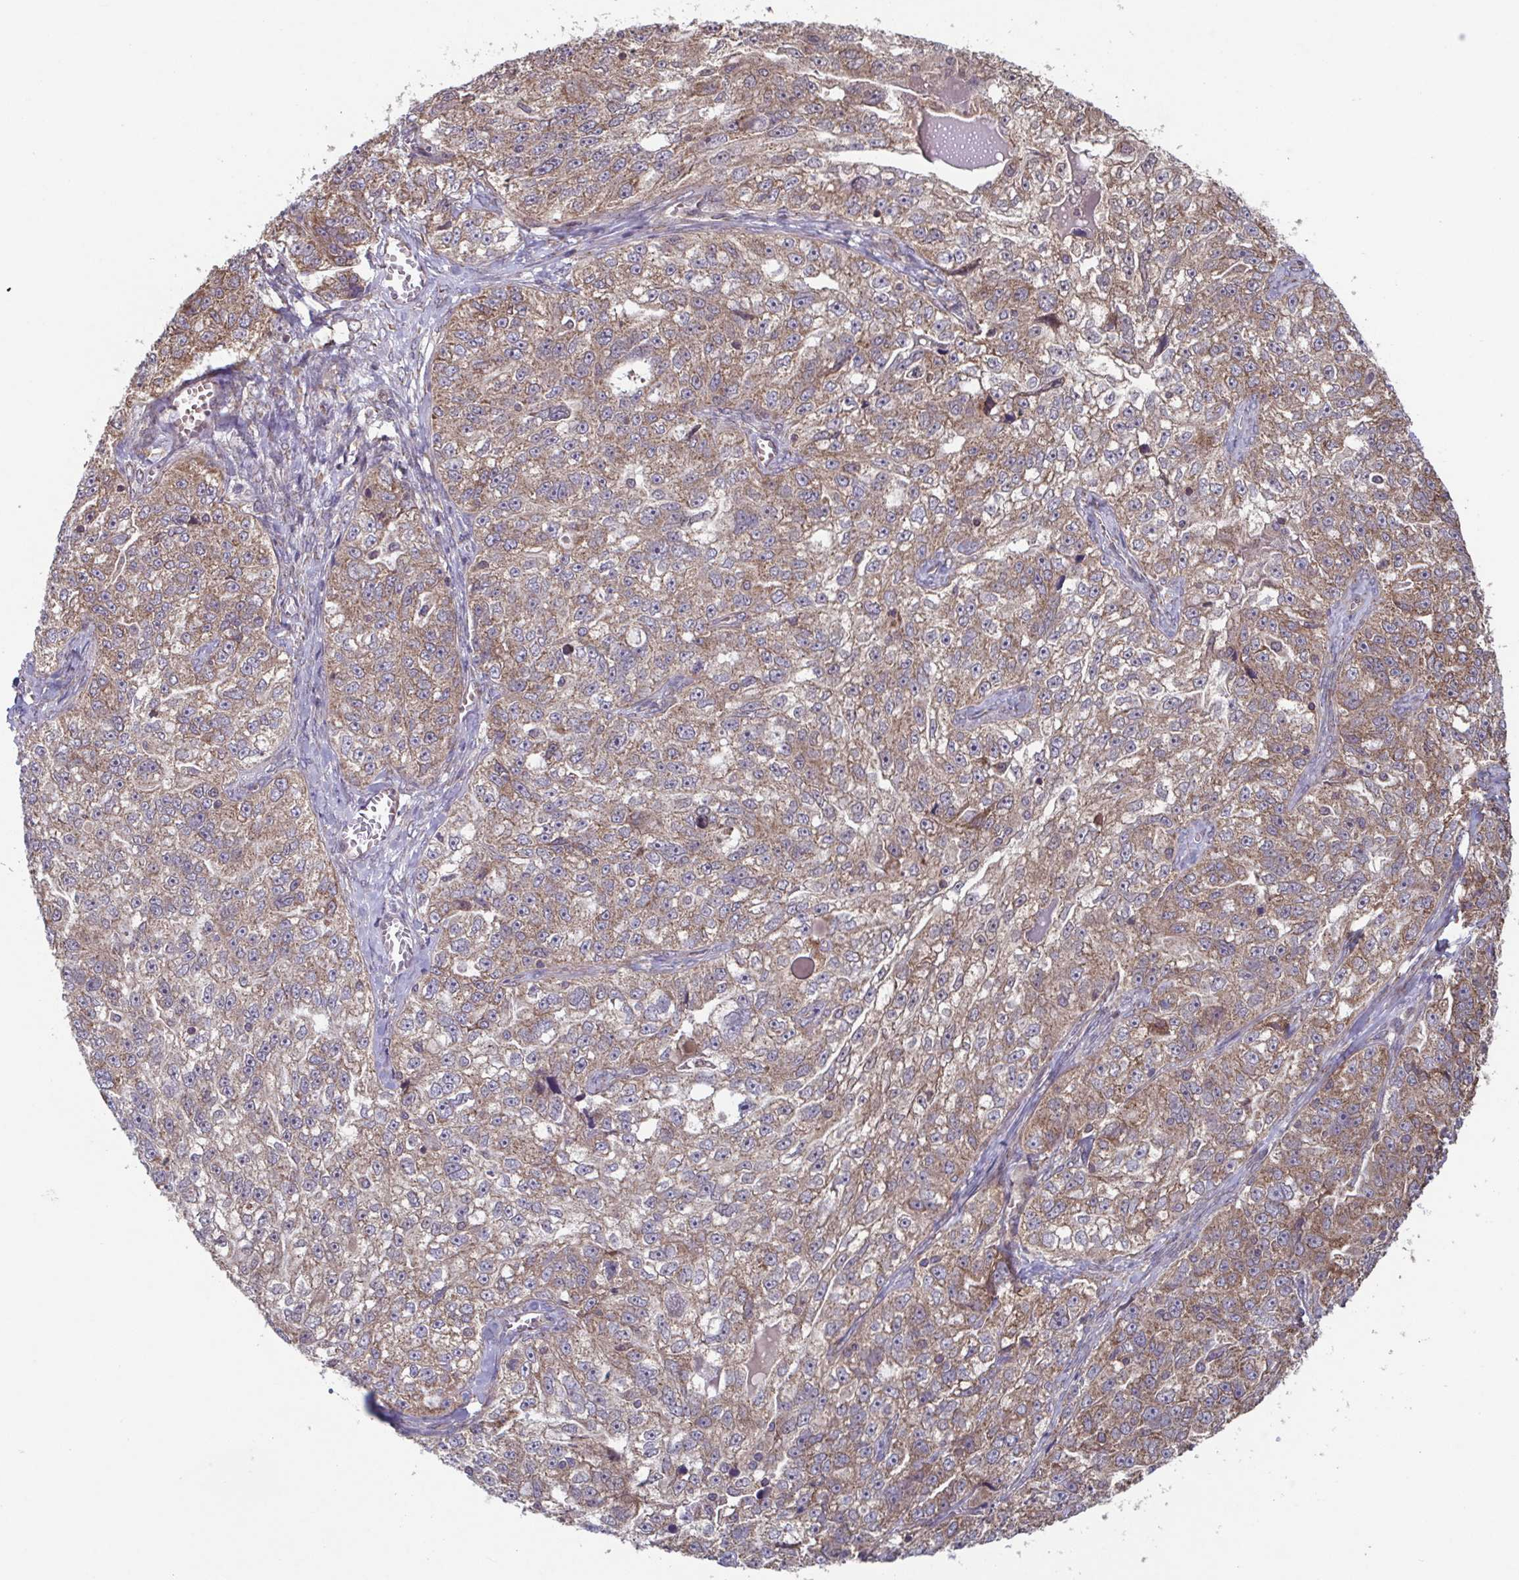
{"staining": {"intensity": "moderate", "quantity": ">75%", "location": "cytoplasmic/membranous"}, "tissue": "ovarian cancer", "cell_type": "Tumor cells", "image_type": "cancer", "snomed": [{"axis": "morphology", "description": "Cystadenocarcinoma, serous, NOS"}, {"axis": "topography", "description": "Ovary"}], "caption": "DAB immunohistochemical staining of human ovarian cancer exhibits moderate cytoplasmic/membranous protein positivity in approximately >75% of tumor cells. Nuclei are stained in blue.", "gene": "COPB1", "patient": {"sex": "female", "age": 51}}